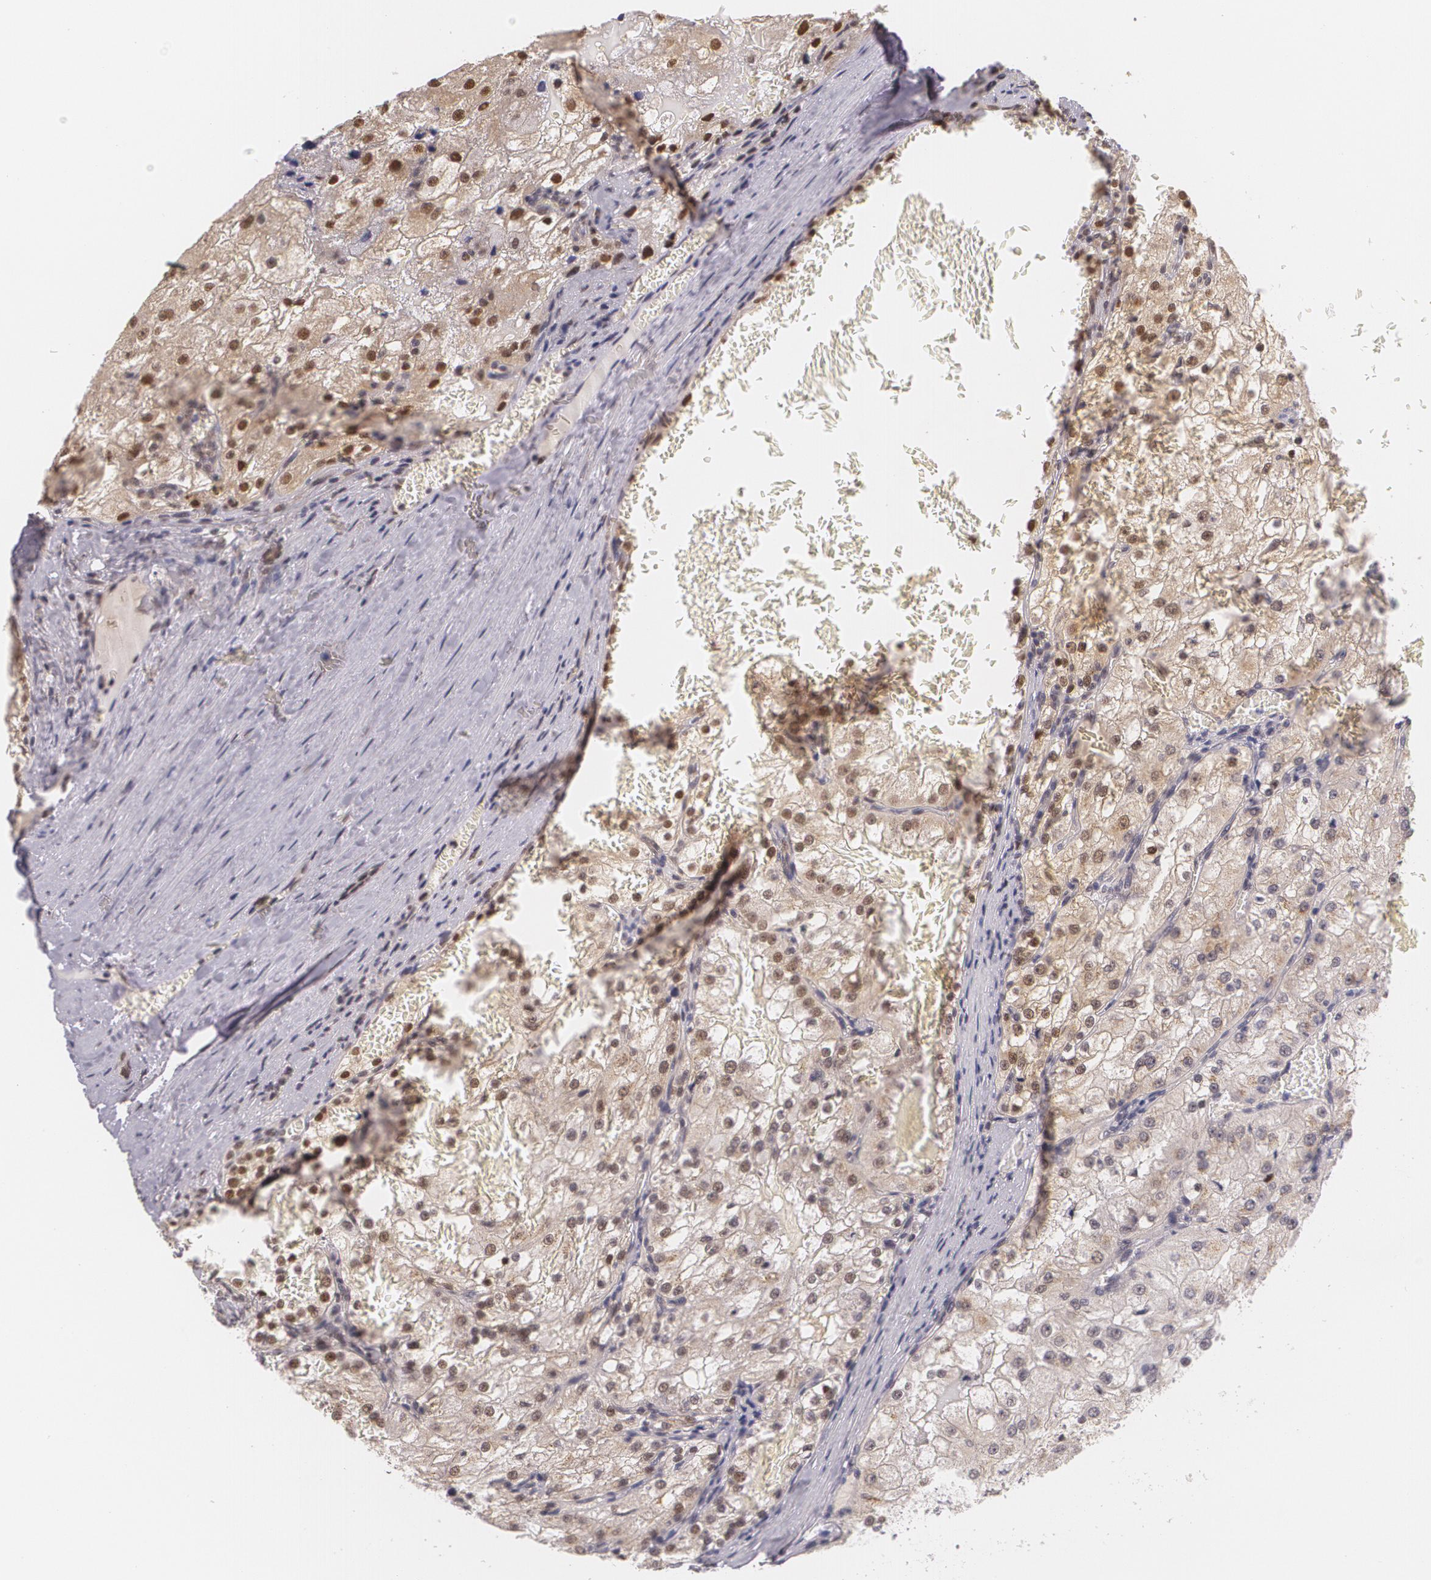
{"staining": {"intensity": "weak", "quantity": "25%-75%", "location": "cytoplasmic/membranous"}, "tissue": "renal cancer", "cell_type": "Tumor cells", "image_type": "cancer", "snomed": [{"axis": "morphology", "description": "Adenocarcinoma, NOS"}, {"axis": "topography", "description": "Kidney"}], "caption": "Immunohistochemical staining of renal adenocarcinoma demonstrates low levels of weak cytoplasmic/membranous staining in approximately 25%-75% of tumor cells.", "gene": "ALX1", "patient": {"sex": "female", "age": 74}}